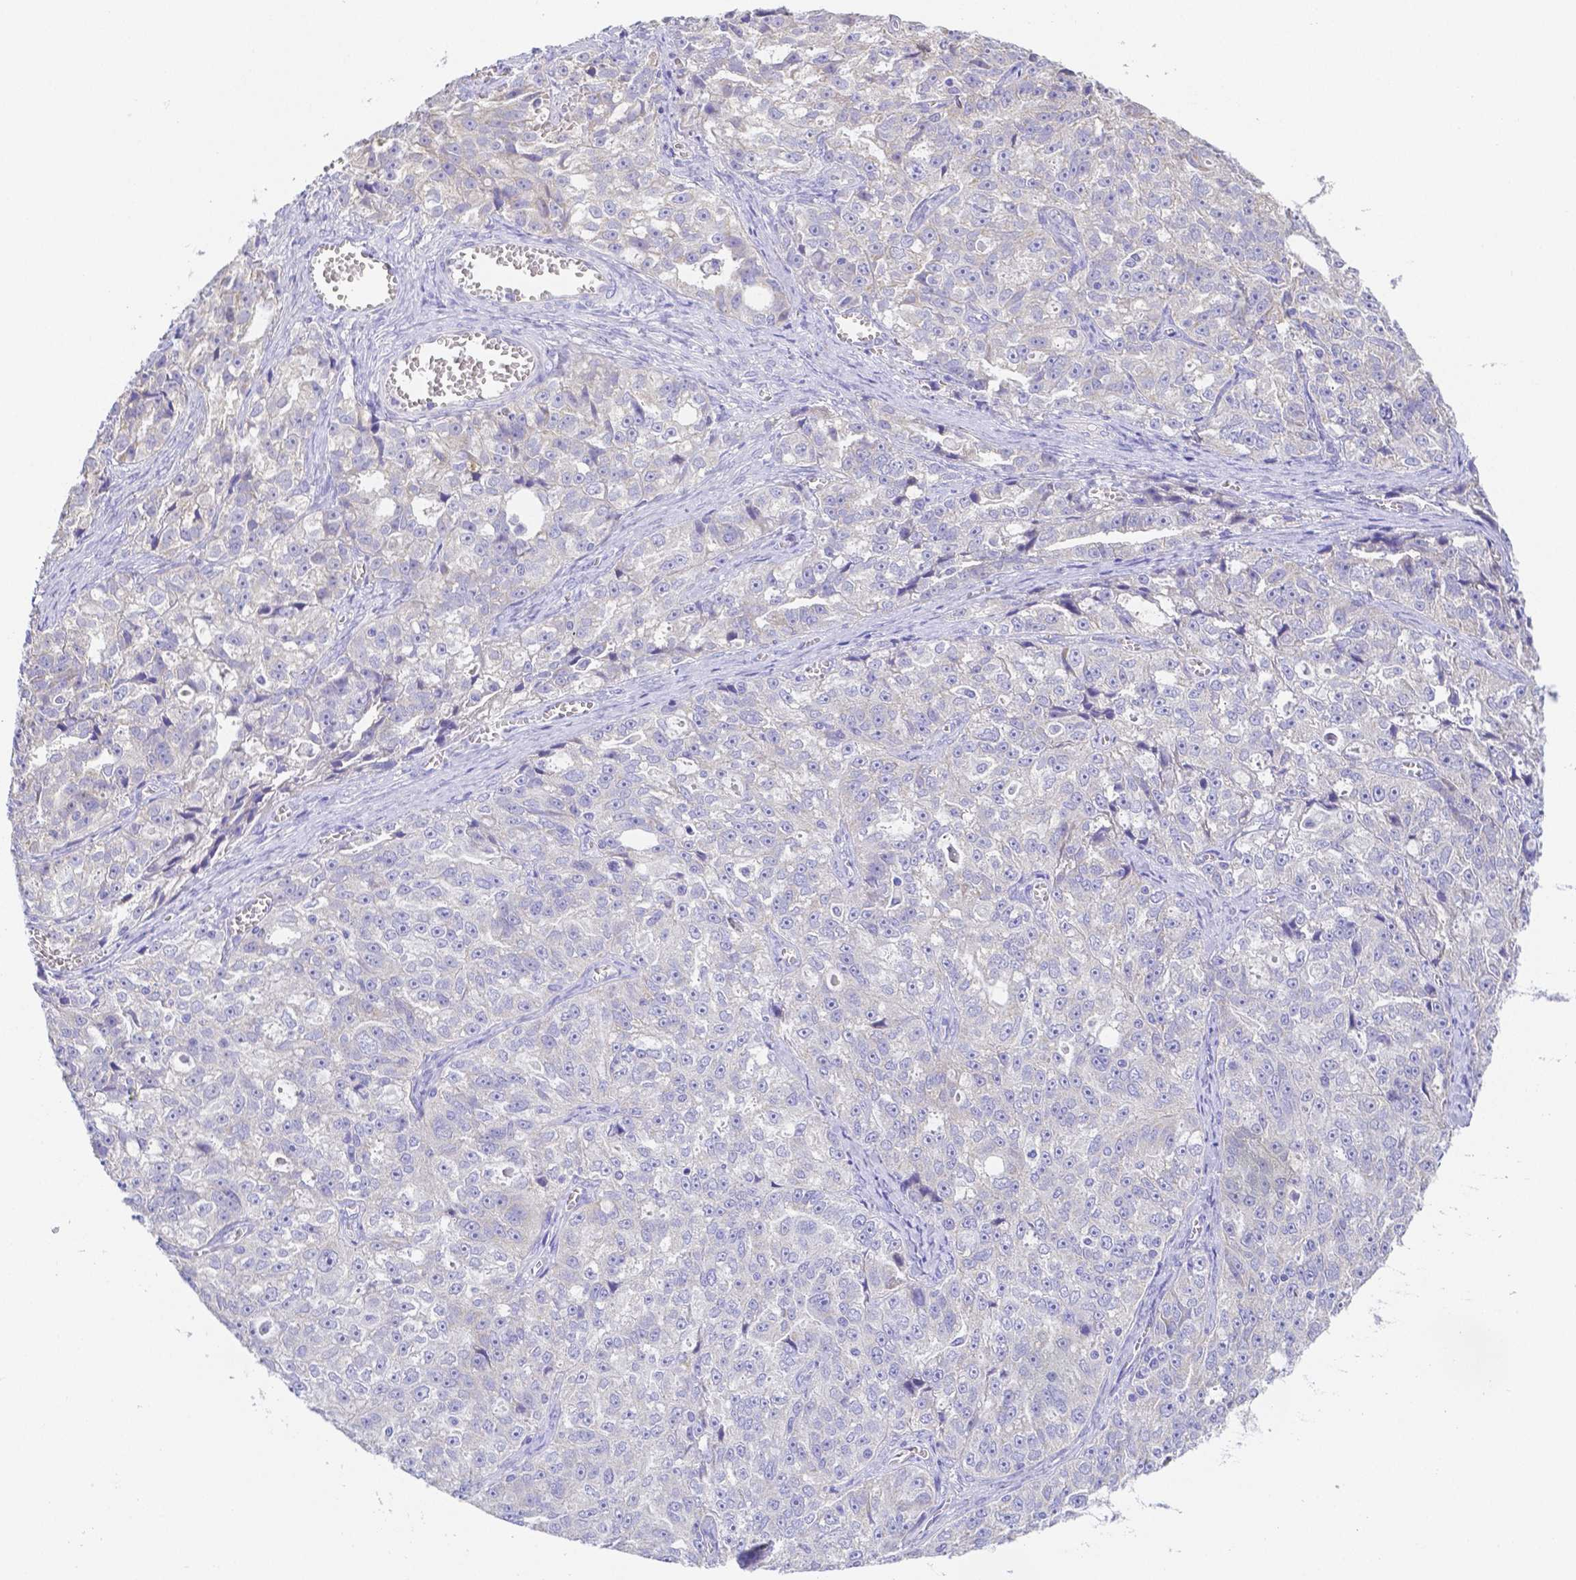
{"staining": {"intensity": "negative", "quantity": "none", "location": "none"}, "tissue": "ovarian cancer", "cell_type": "Tumor cells", "image_type": "cancer", "snomed": [{"axis": "morphology", "description": "Cystadenocarcinoma, serous, NOS"}, {"axis": "topography", "description": "Ovary"}], "caption": "Tumor cells are negative for brown protein staining in ovarian serous cystadenocarcinoma. (DAB (3,3'-diaminobenzidine) immunohistochemistry (IHC) with hematoxylin counter stain).", "gene": "ZG16B", "patient": {"sex": "female", "age": 51}}